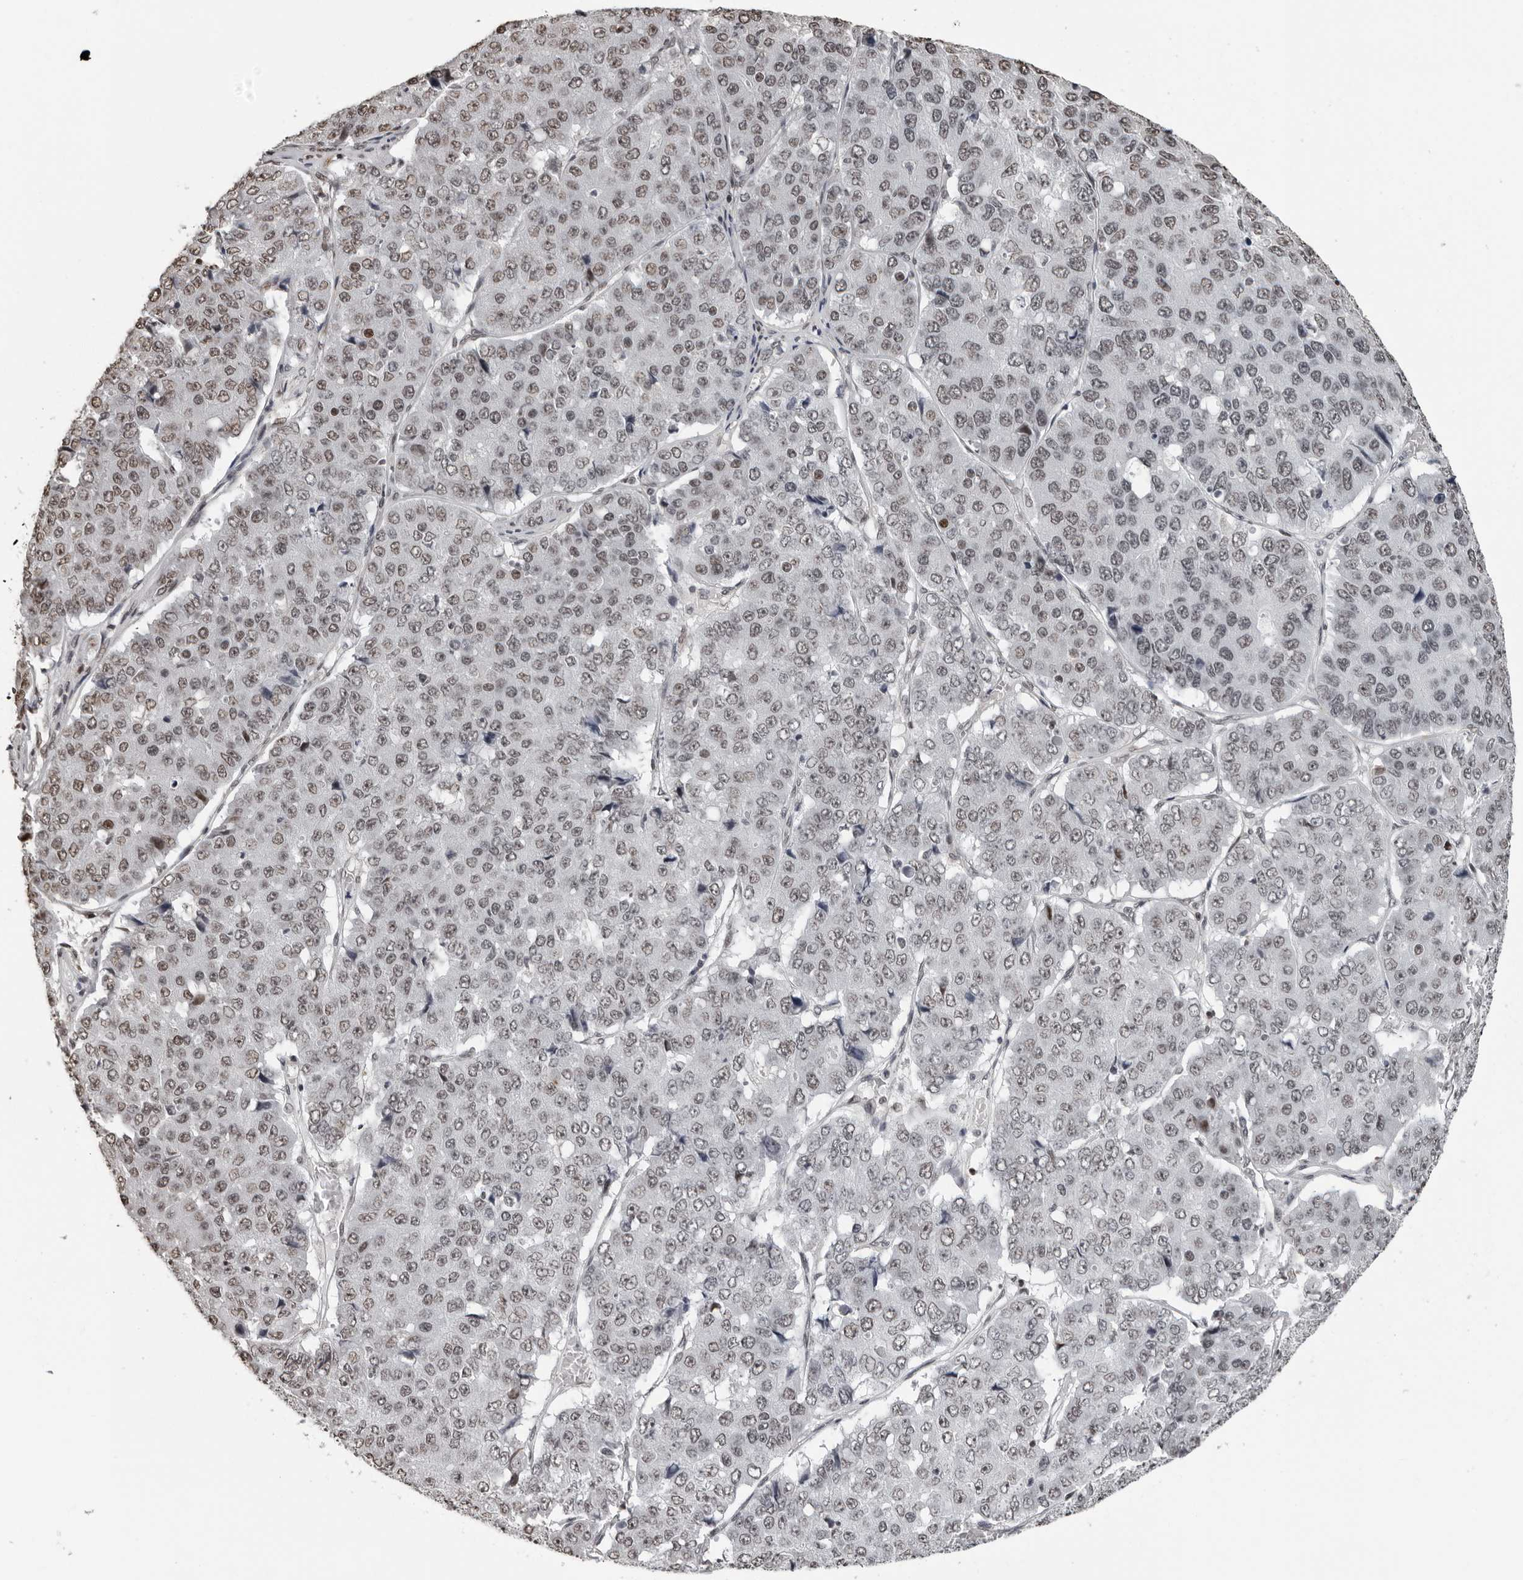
{"staining": {"intensity": "weak", "quantity": "25%-75%", "location": "nuclear"}, "tissue": "pancreatic cancer", "cell_type": "Tumor cells", "image_type": "cancer", "snomed": [{"axis": "morphology", "description": "Adenocarcinoma, NOS"}, {"axis": "topography", "description": "Pancreas"}], "caption": "DAB immunohistochemical staining of adenocarcinoma (pancreatic) exhibits weak nuclear protein expression in approximately 25%-75% of tumor cells.", "gene": "ORC1", "patient": {"sex": "male", "age": 50}}